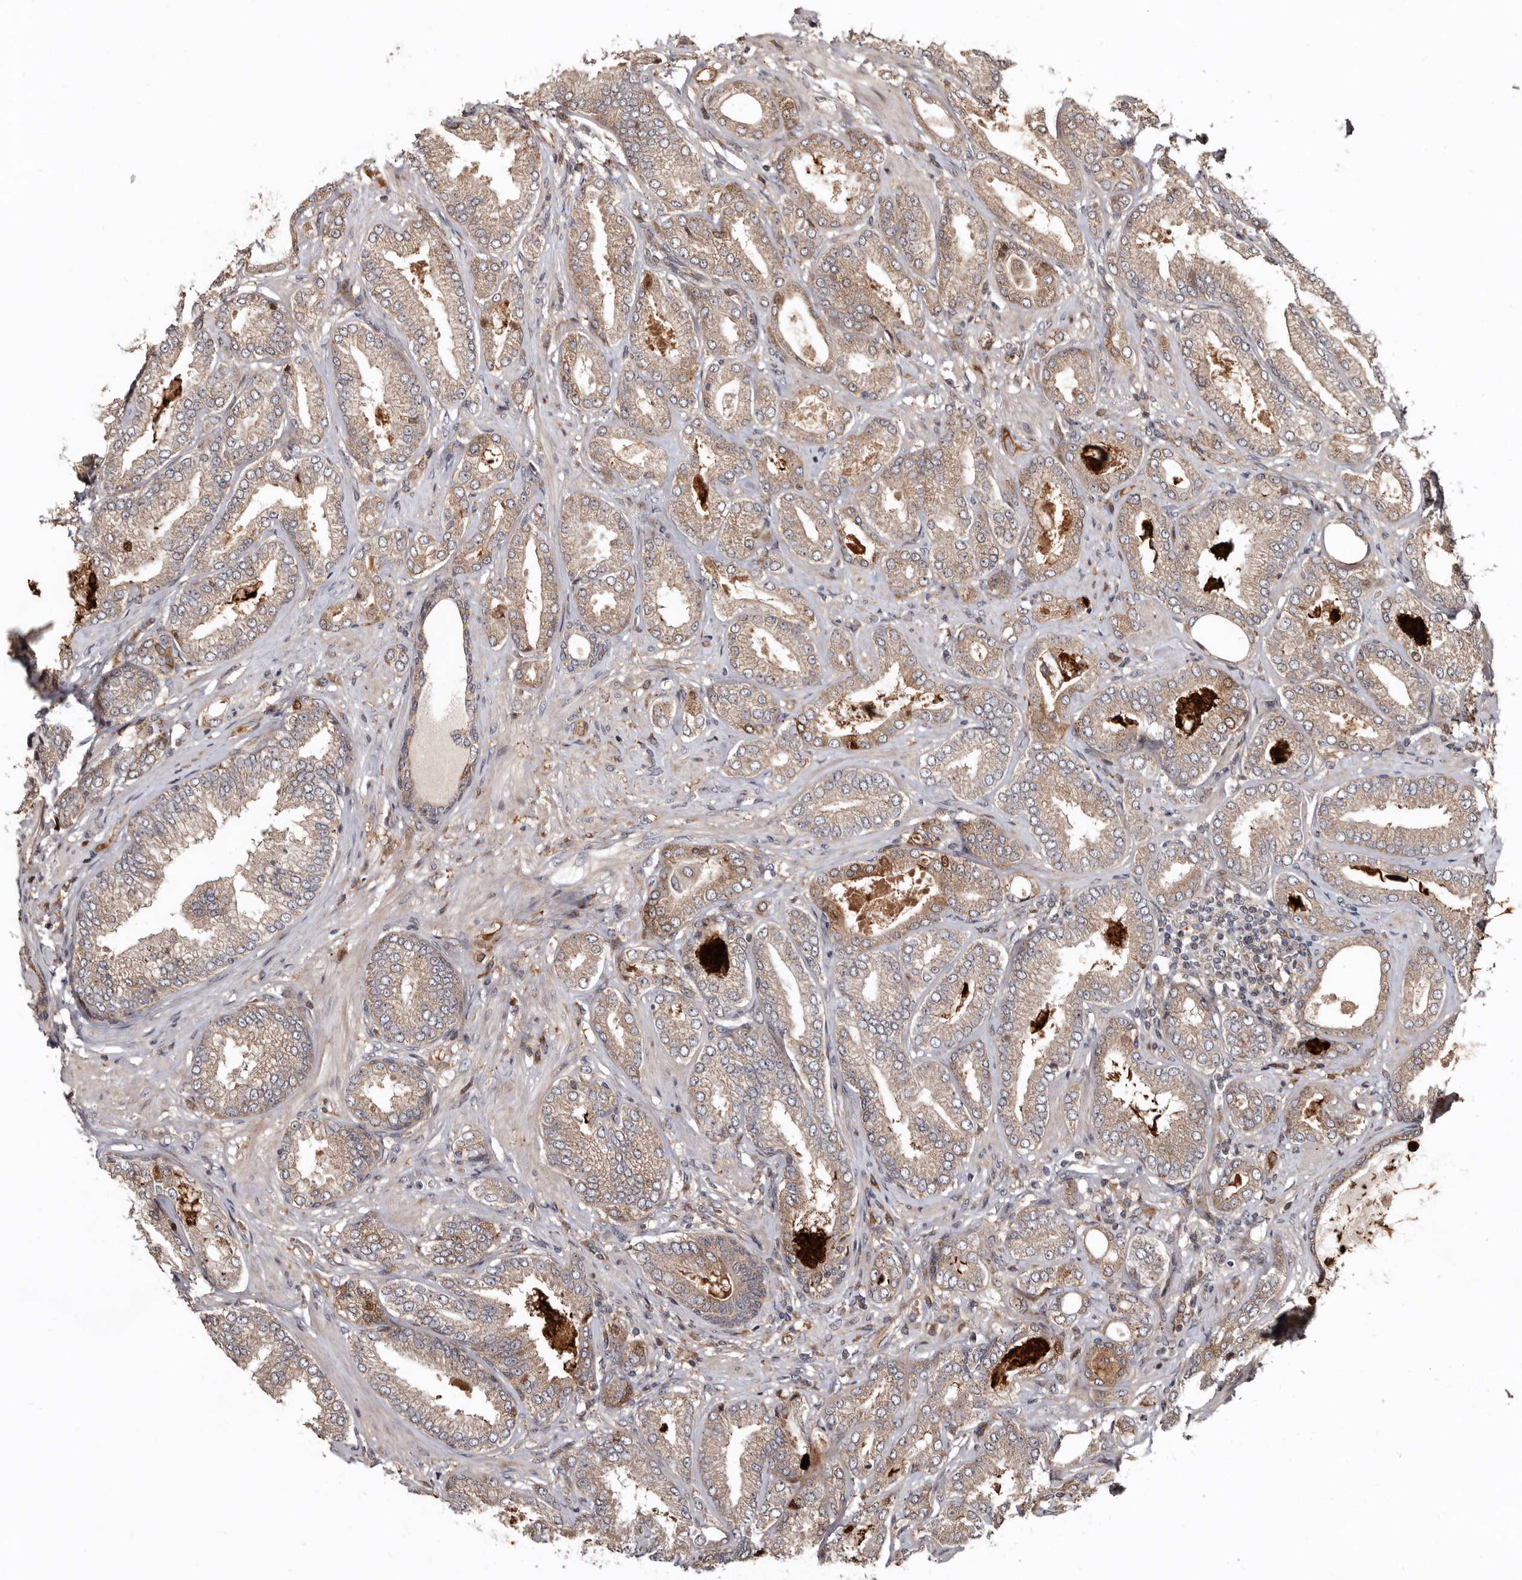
{"staining": {"intensity": "weak", "quantity": "<25%", "location": "cytoplasmic/membranous"}, "tissue": "prostate cancer", "cell_type": "Tumor cells", "image_type": "cancer", "snomed": [{"axis": "morphology", "description": "Adenocarcinoma, Low grade"}, {"axis": "topography", "description": "Prostate"}], "caption": "Human prostate cancer (adenocarcinoma (low-grade)) stained for a protein using immunohistochemistry displays no expression in tumor cells.", "gene": "WEE2", "patient": {"sex": "male", "age": 63}}